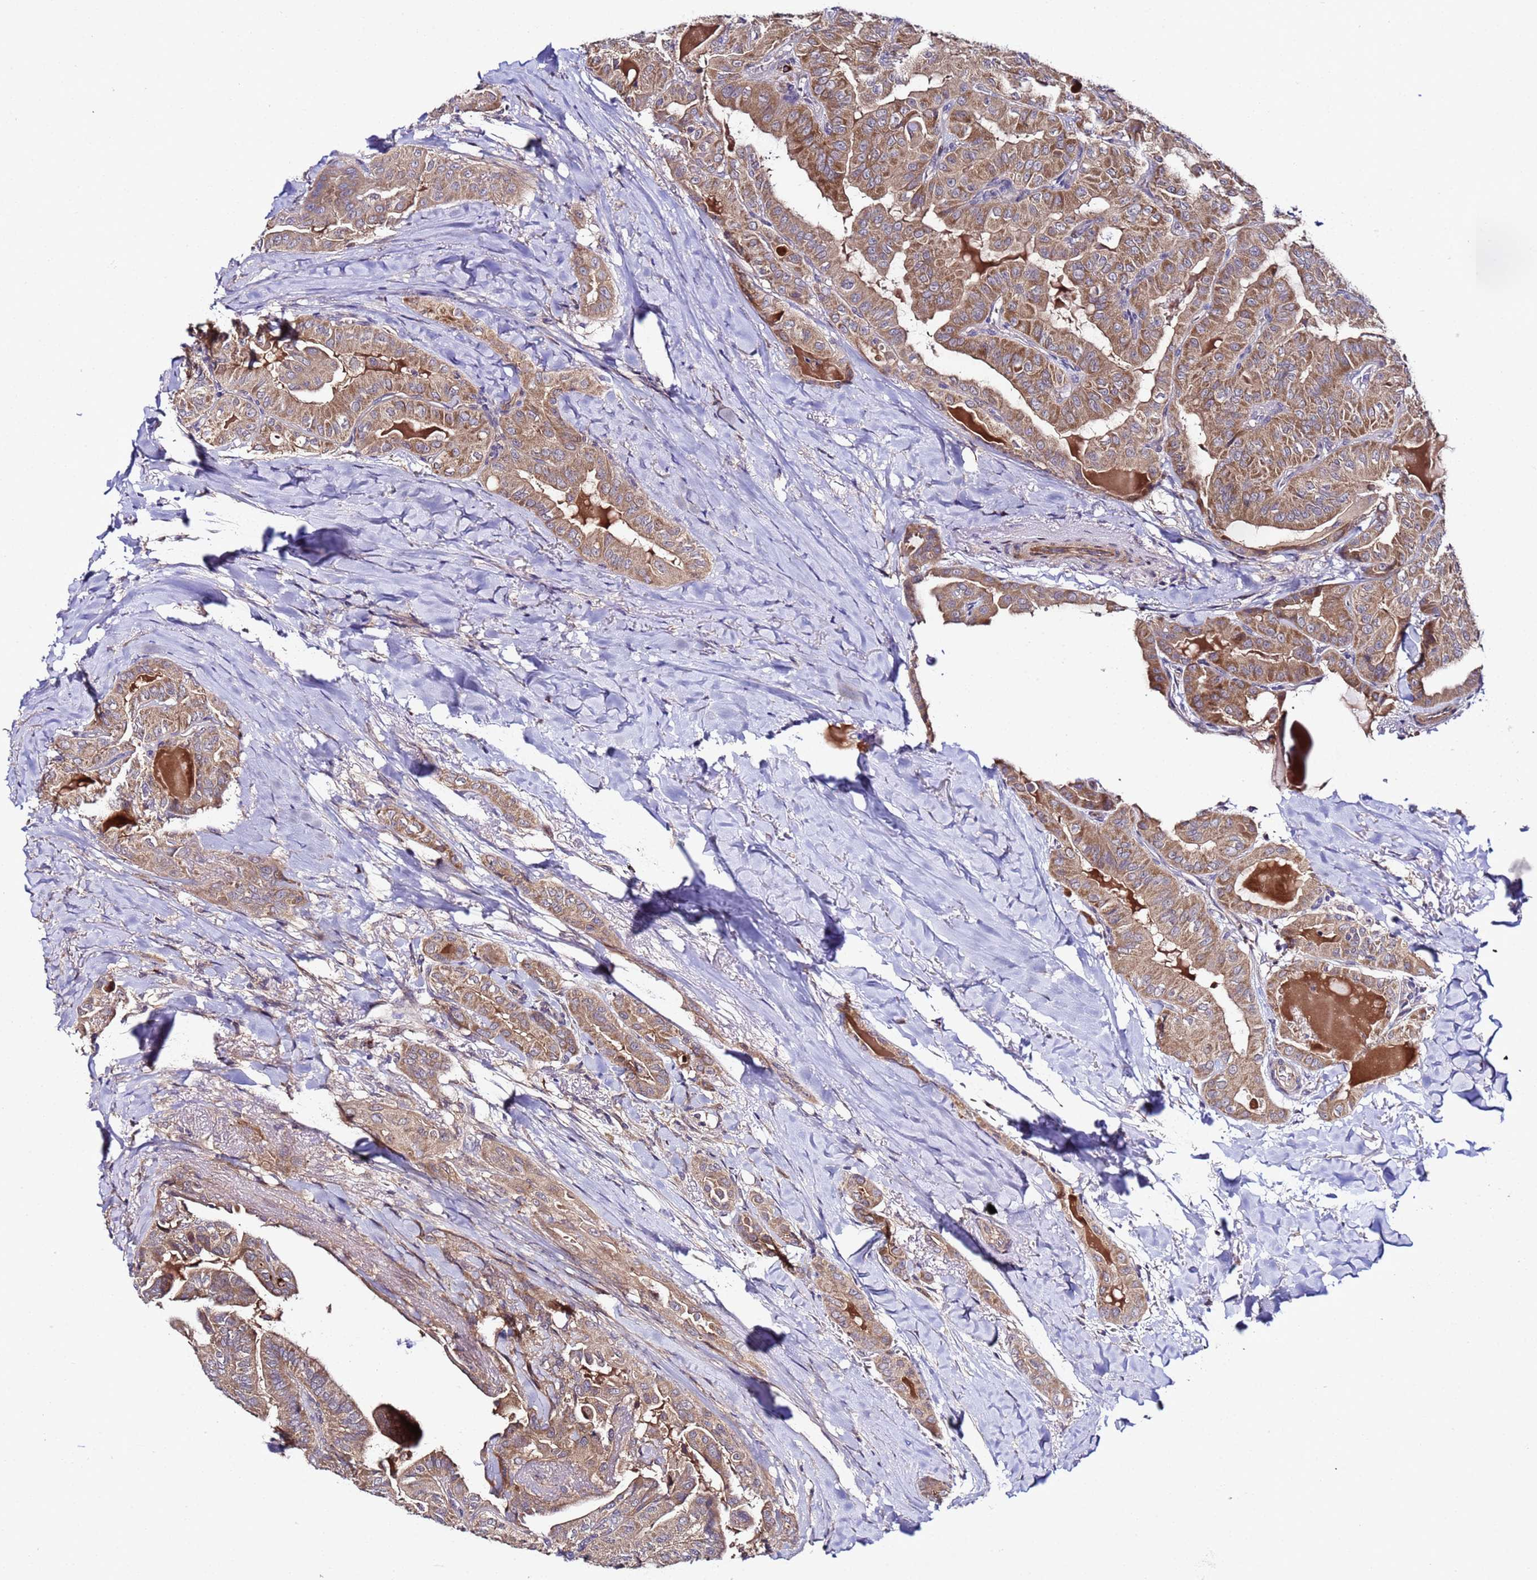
{"staining": {"intensity": "moderate", "quantity": ">75%", "location": "cytoplasmic/membranous"}, "tissue": "thyroid cancer", "cell_type": "Tumor cells", "image_type": "cancer", "snomed": [{"axis": "morphology", "description": "Papillary adenocarcinoma, NOS"}, {"axis": "topography", "description": "Thyroid gland"}], "caption": "This micrograph shows immunohistochemistry staining of thyroid cancer, with medium moderate cytoplasmic/membranous positivity in approximately >75% of tumor cells.", "gene": "PLXDC2", "patient": {"sex": "female", "age": 68}}